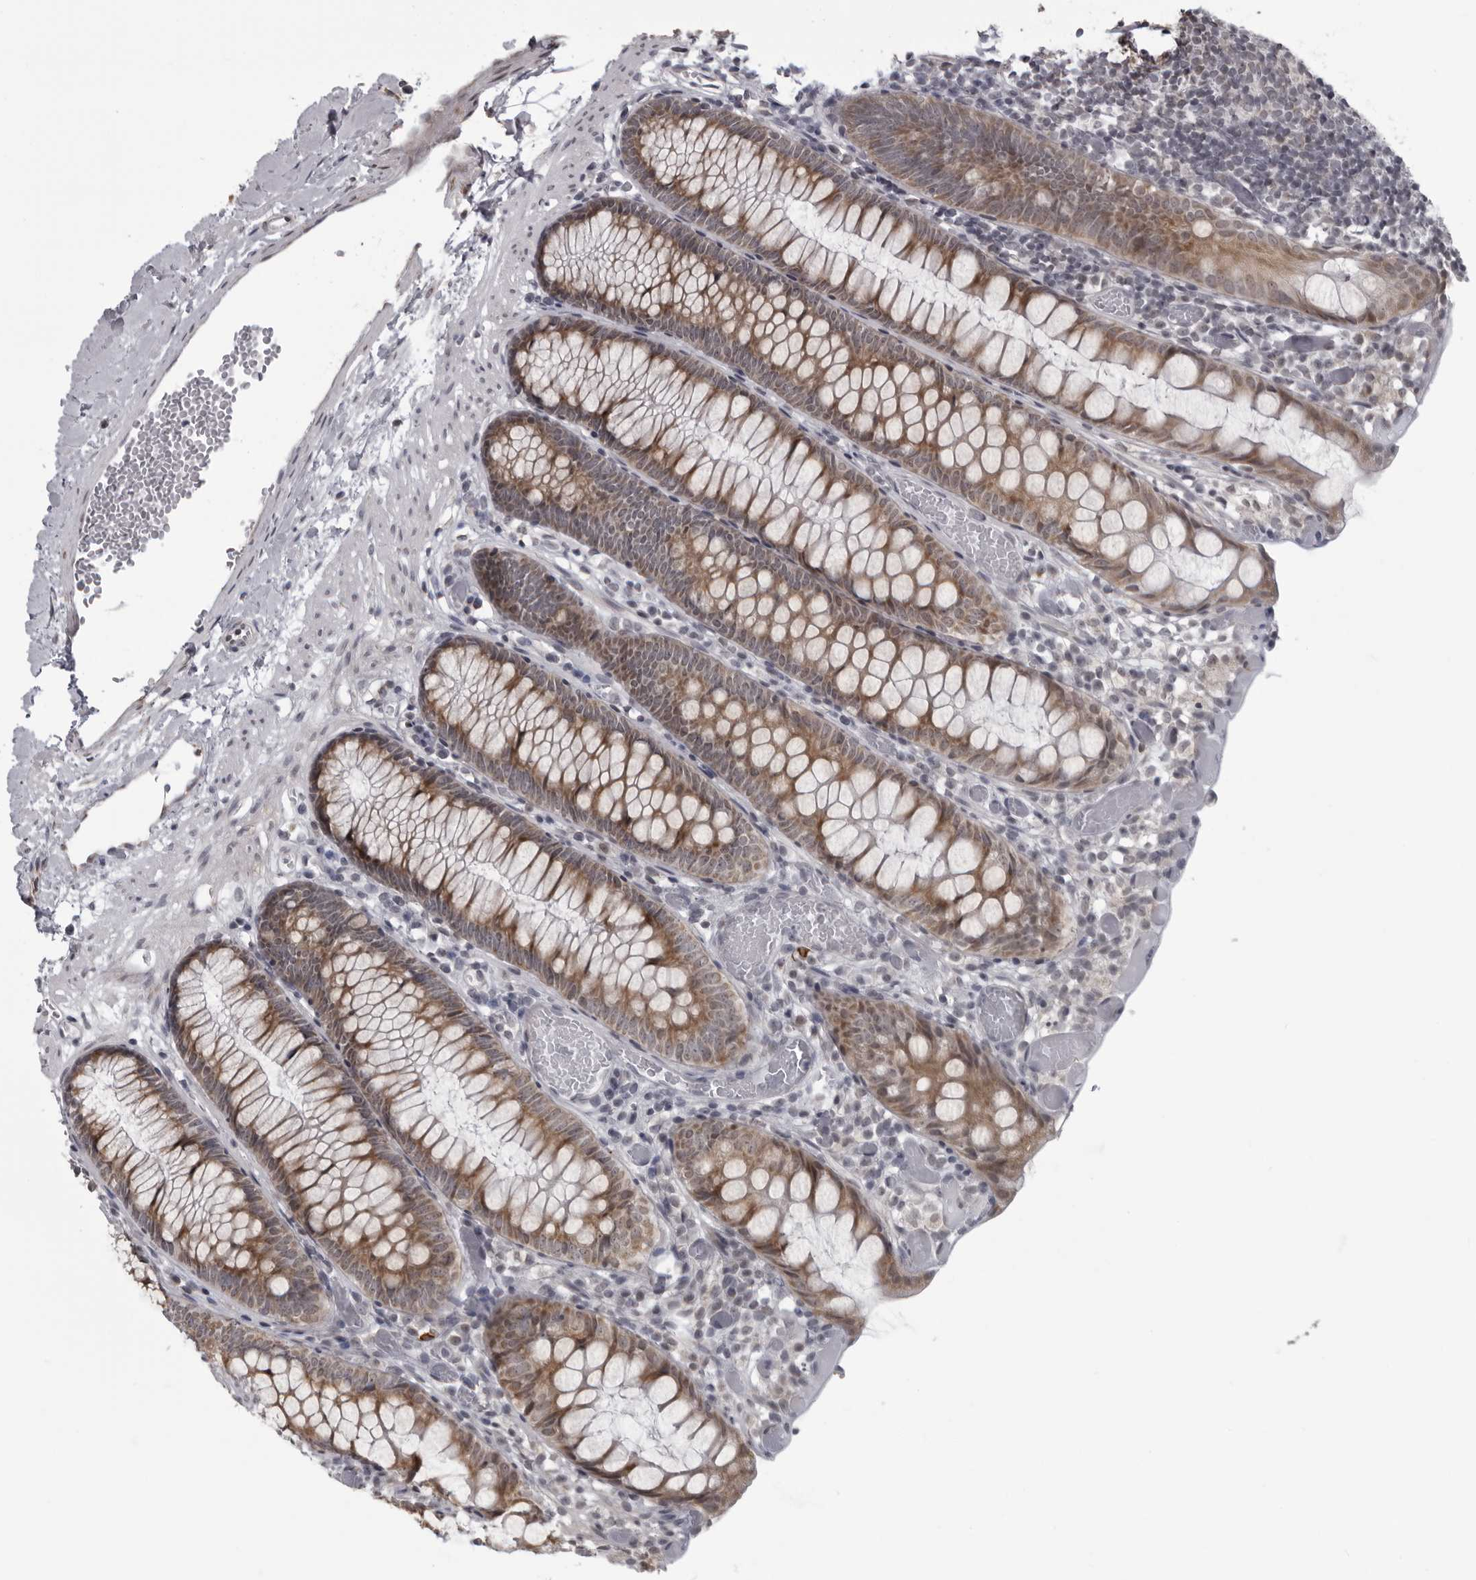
{"staining": {"intensity": "negative", "quantity": "none", "location": "none"}, "tissue": "colon", "cell_type": "Endothelial cells", "image_type": "normal", "snomed": [{"axis": "morphology", "description": "Normal tissue, NOS"}, {"axis": "topography", "description": "Colon"}], "caption": "Endothelial cells show no significant protein staining in unremarkable colon.", "gene": "RTCA", "patient": {"sex": "male", "age": 14}}